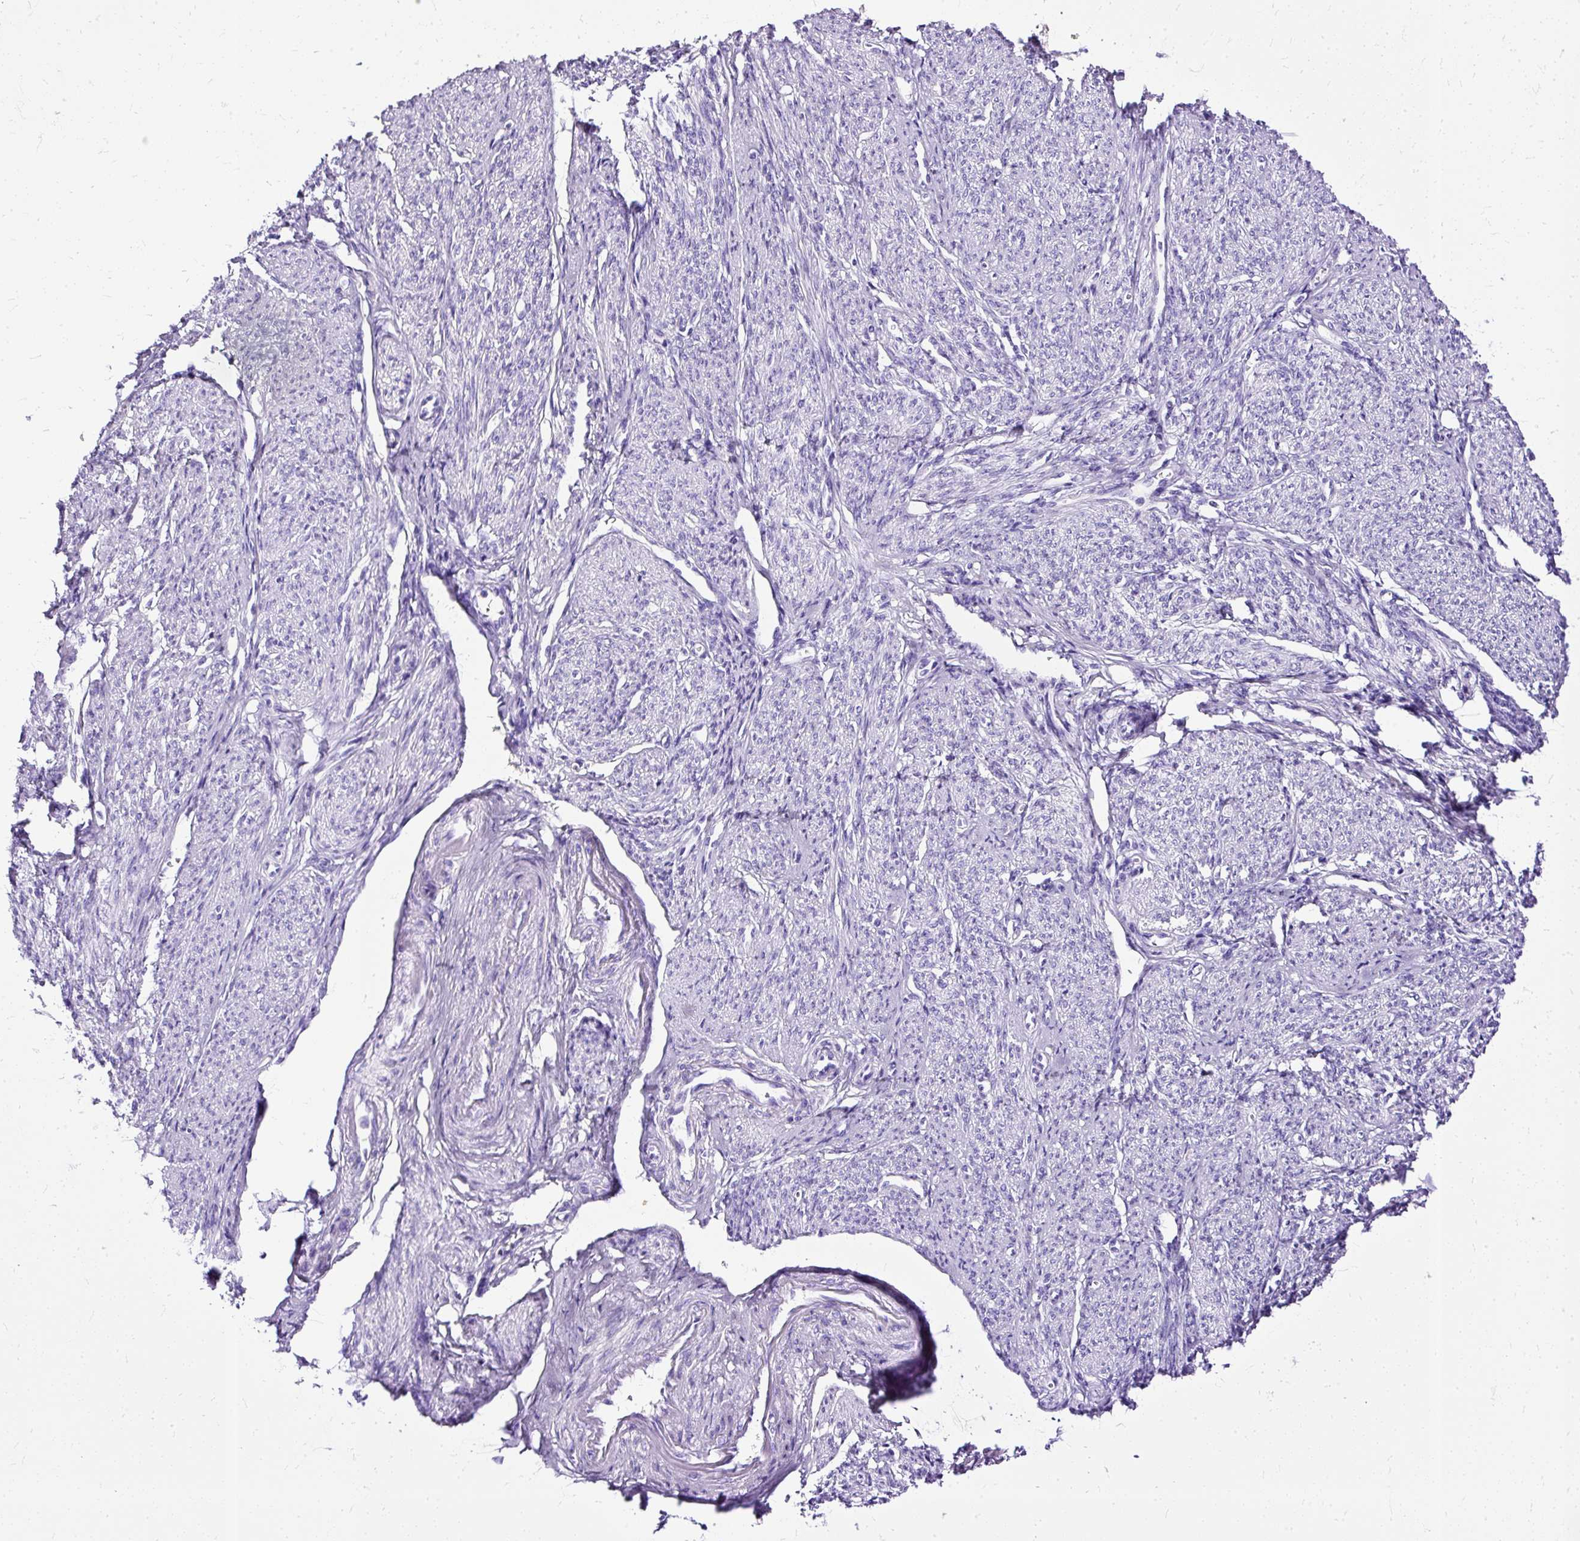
{"staining": {"intensity": "negative", "quantity": "none", "location": "none"}, "tissue": "smooth muscle", "cell_type": "Smooth muscle cells", "image_type": "normal", "snomed": [{"axis": "morphology", "description": "Normal tissue, NOS"}, {"axis": "topography", "description": "Smooth muscle"}], "caption": "DAB (3,3'-diaminobenzidine) immunohistochemical staining of unremarkable human smooth muscle exhibits no significant positivity in smooth muscle cells. Nuclei are stained in blue.", "gene": "SLC8A2", "patient": {"sex": "female", "age": 65}}